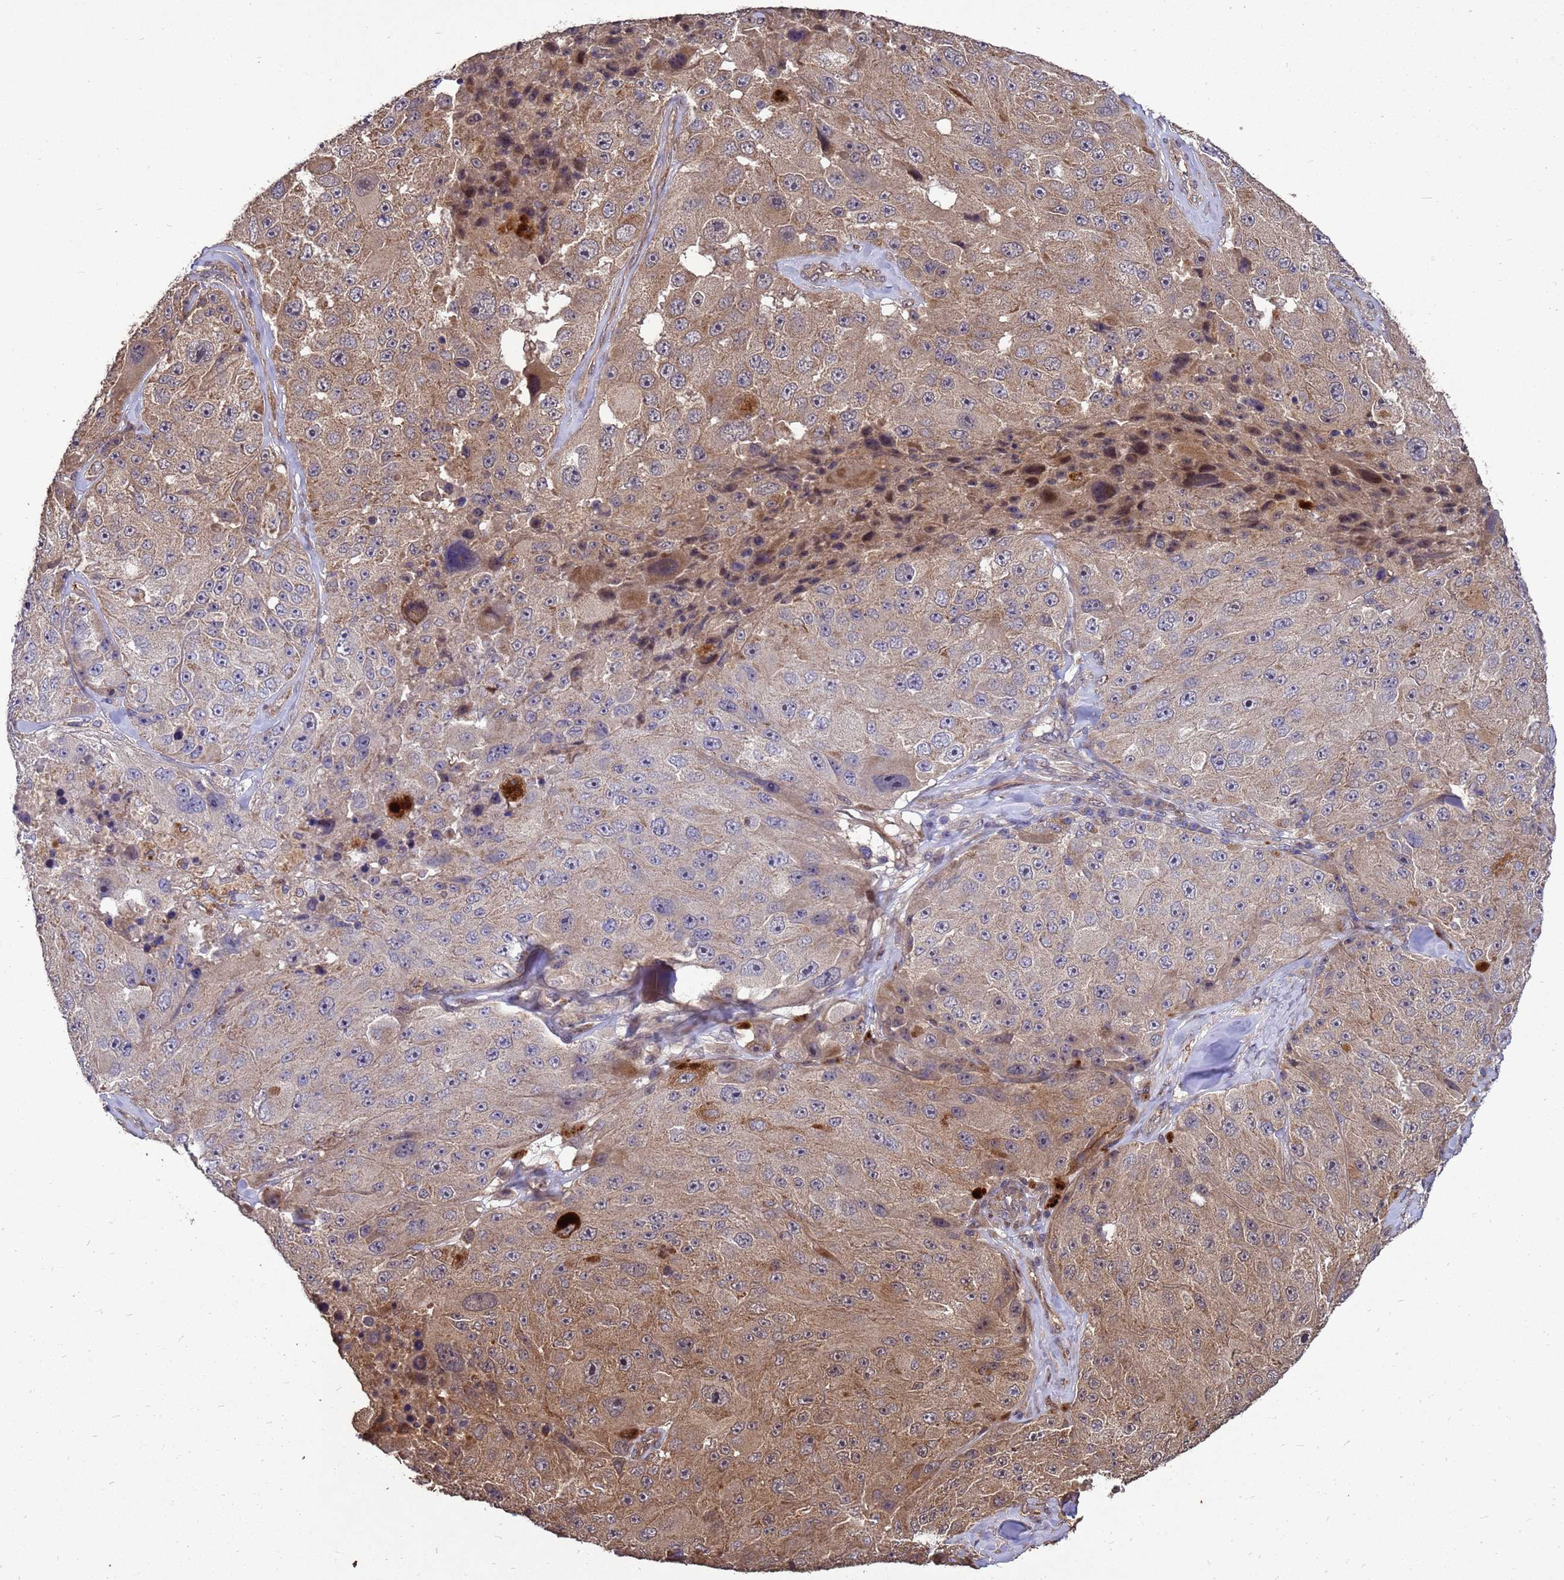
{"staining": {"intensity": "moderate", "quantity": ">75%", "location": "cytoplasmic/membranous"}, "tissue": "melanoma", "cell_type": "Tumor cells", "image_type": "cancer", "snomed": [{"axis": "morphology", "description": "Malignant melanoma, Metastatic site"}, {"axis": "topography", "description": "Lymph node"}], "caption": "IHC (DAB (3,3'-diaminobenzidine)) staining of human malignant melanoma (metastatic site) exhibits moderate cytoplasmic/membranous protein staining in about >75% of tumor cells.", "gene": "RSPRY1", "patient": {"sex": "male", "age": 62}}